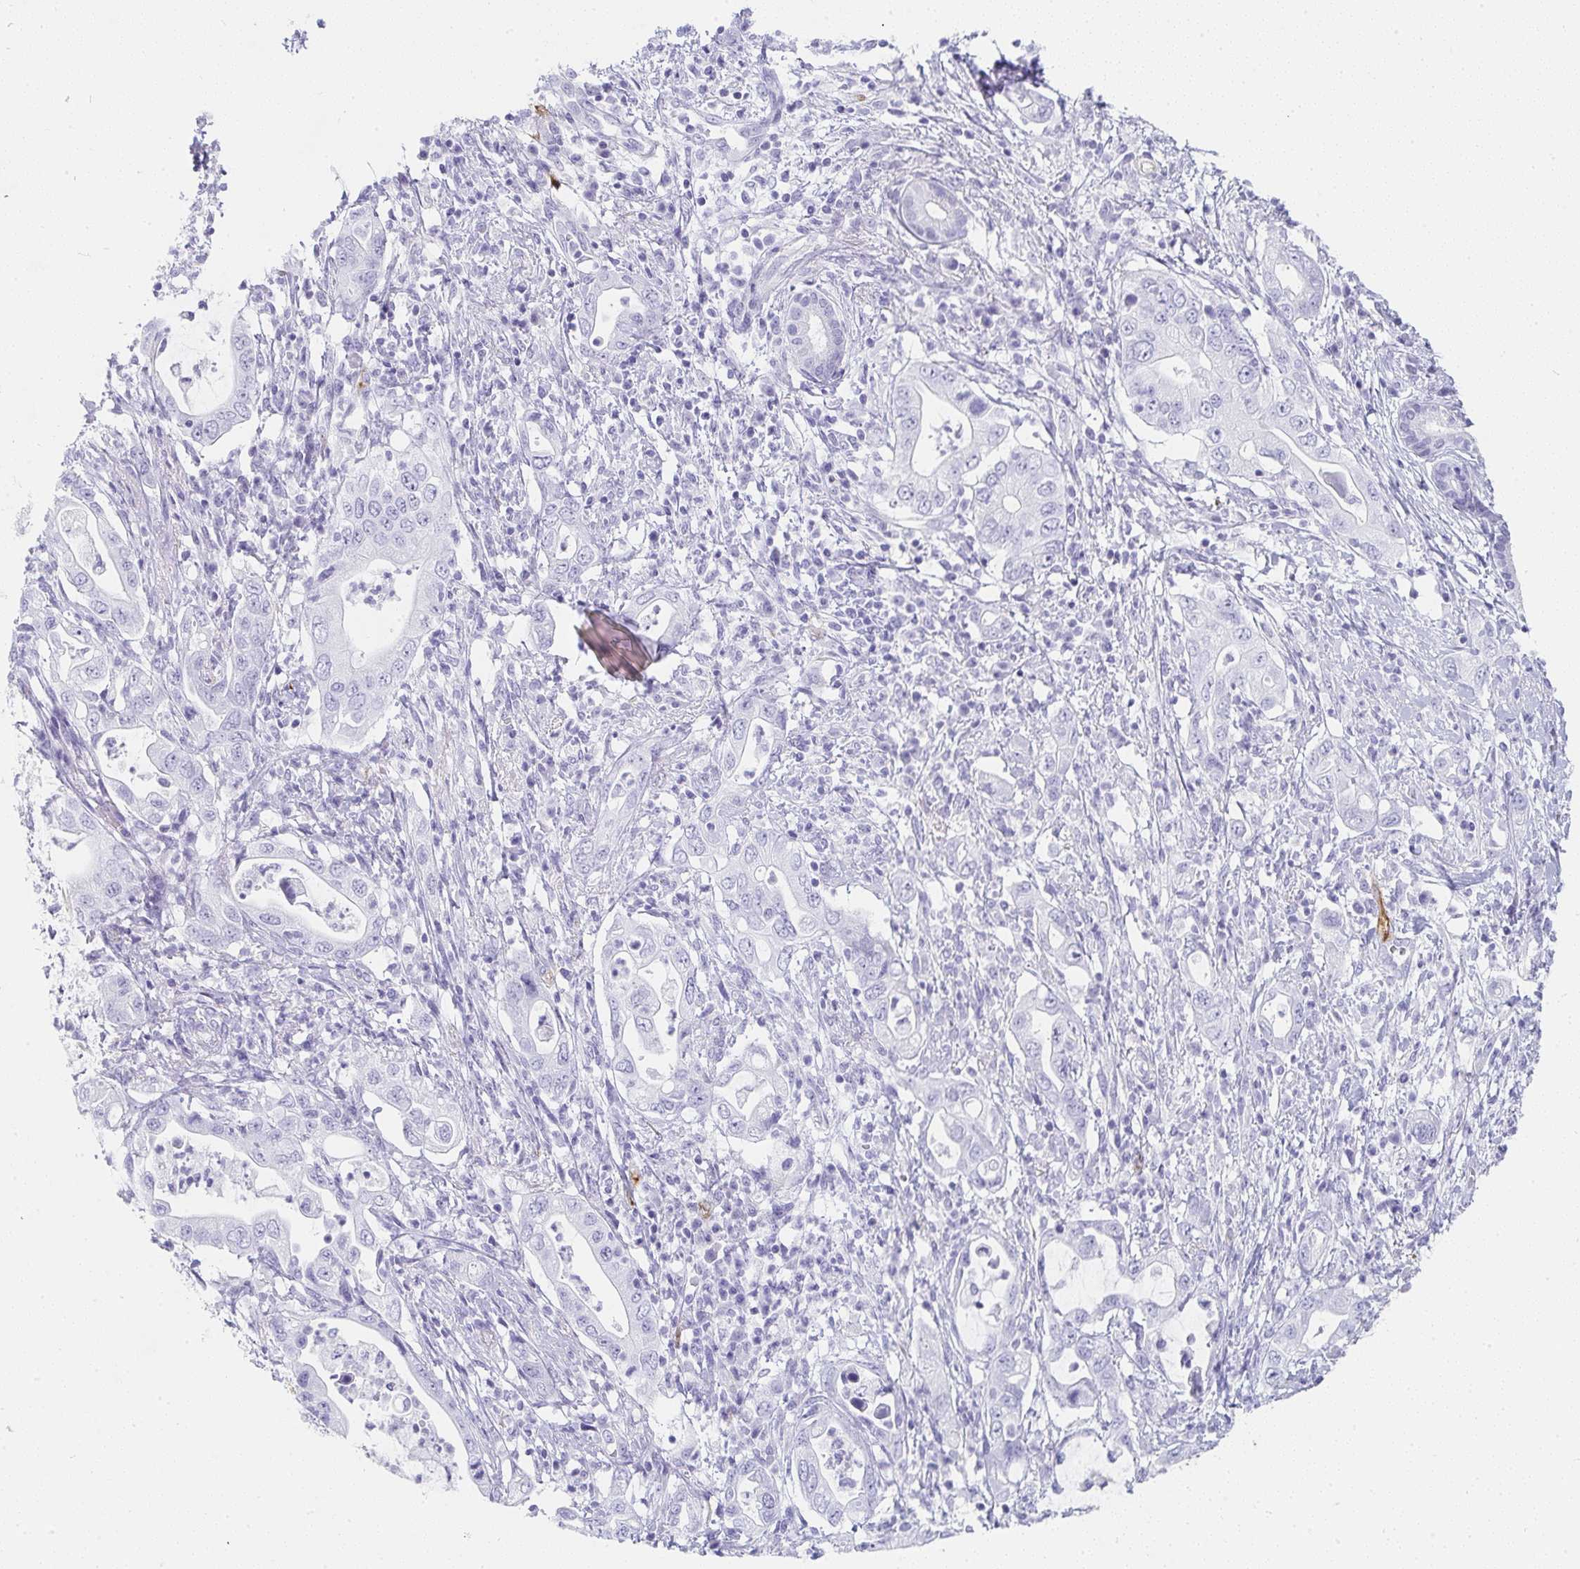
{"staining": {"intensity": "negative", "quantity": "none", "location": "none"}, "tissue": "pancreatic cancer", "cell_type": "Tumor cells", "image_type": "cancer", "snomed": [{"axis": "morphology", "description": "Adenocarcinoma, NOS"}, {"axis": "topography", "description": "Pancreas"}], "caption": "Pancreatic adenocarcinoma stained for a protein using IHC demonstrates no expression tumor cells.", "gene": "PRND", "patient": {"sex": "female", "age": 72}}